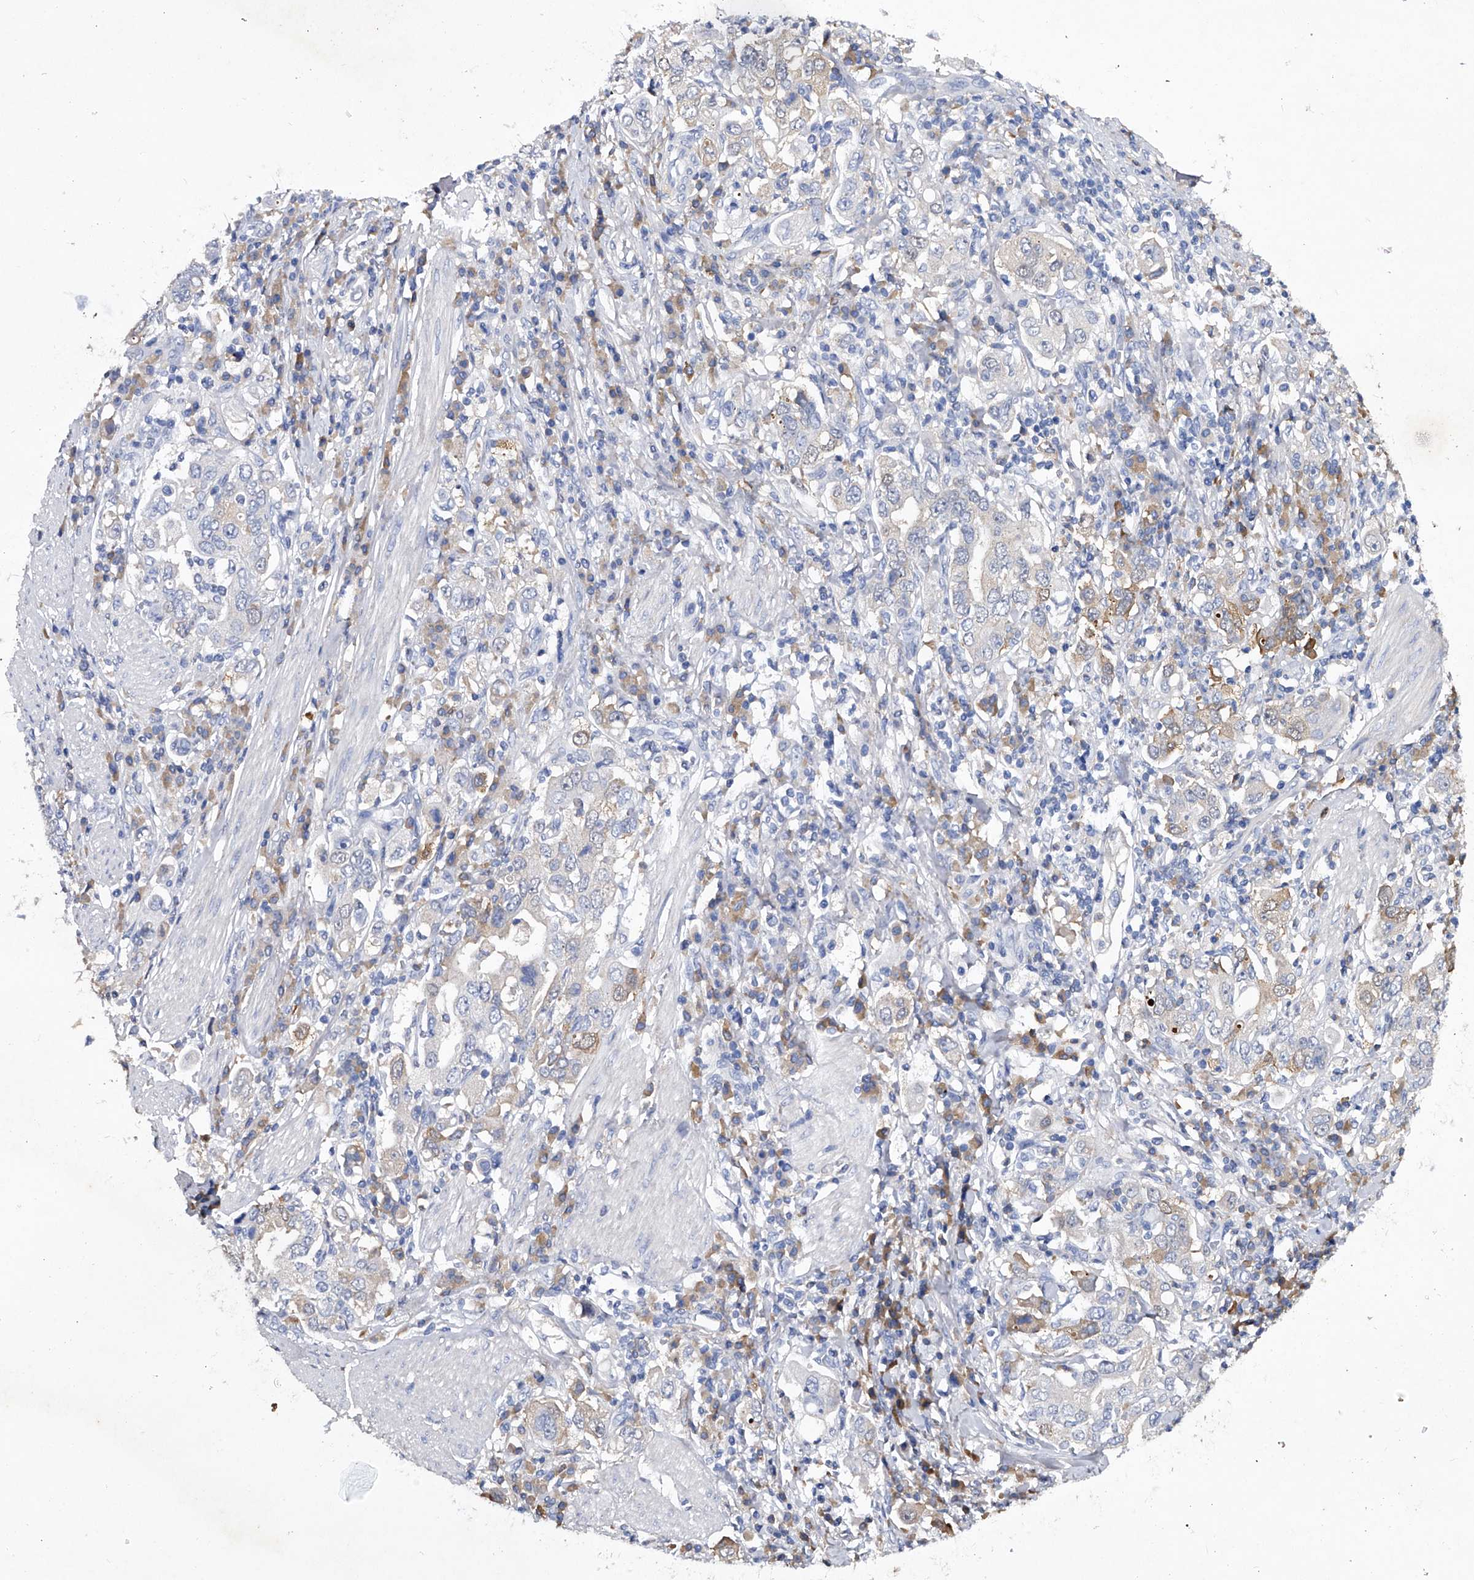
{"staining": {"intensity": "weak", "quantity": "<25%", "location": "cytoplasmic/membranous"}, "tissue": "stomach cancer", "cell_type": "Tumor cells", "image_type": "cancer", "snomed": [{"axis": "morphology", "description": "Adenocarcinoma, NOS"}, {"axis": "topography", "description": "Stomach, upper"}], "caption": "Tumor cells show no significant positivity in stomach adenocarcinoma.", "gene": "ASNS", "patient": {"sex": "male", "age": 62}}